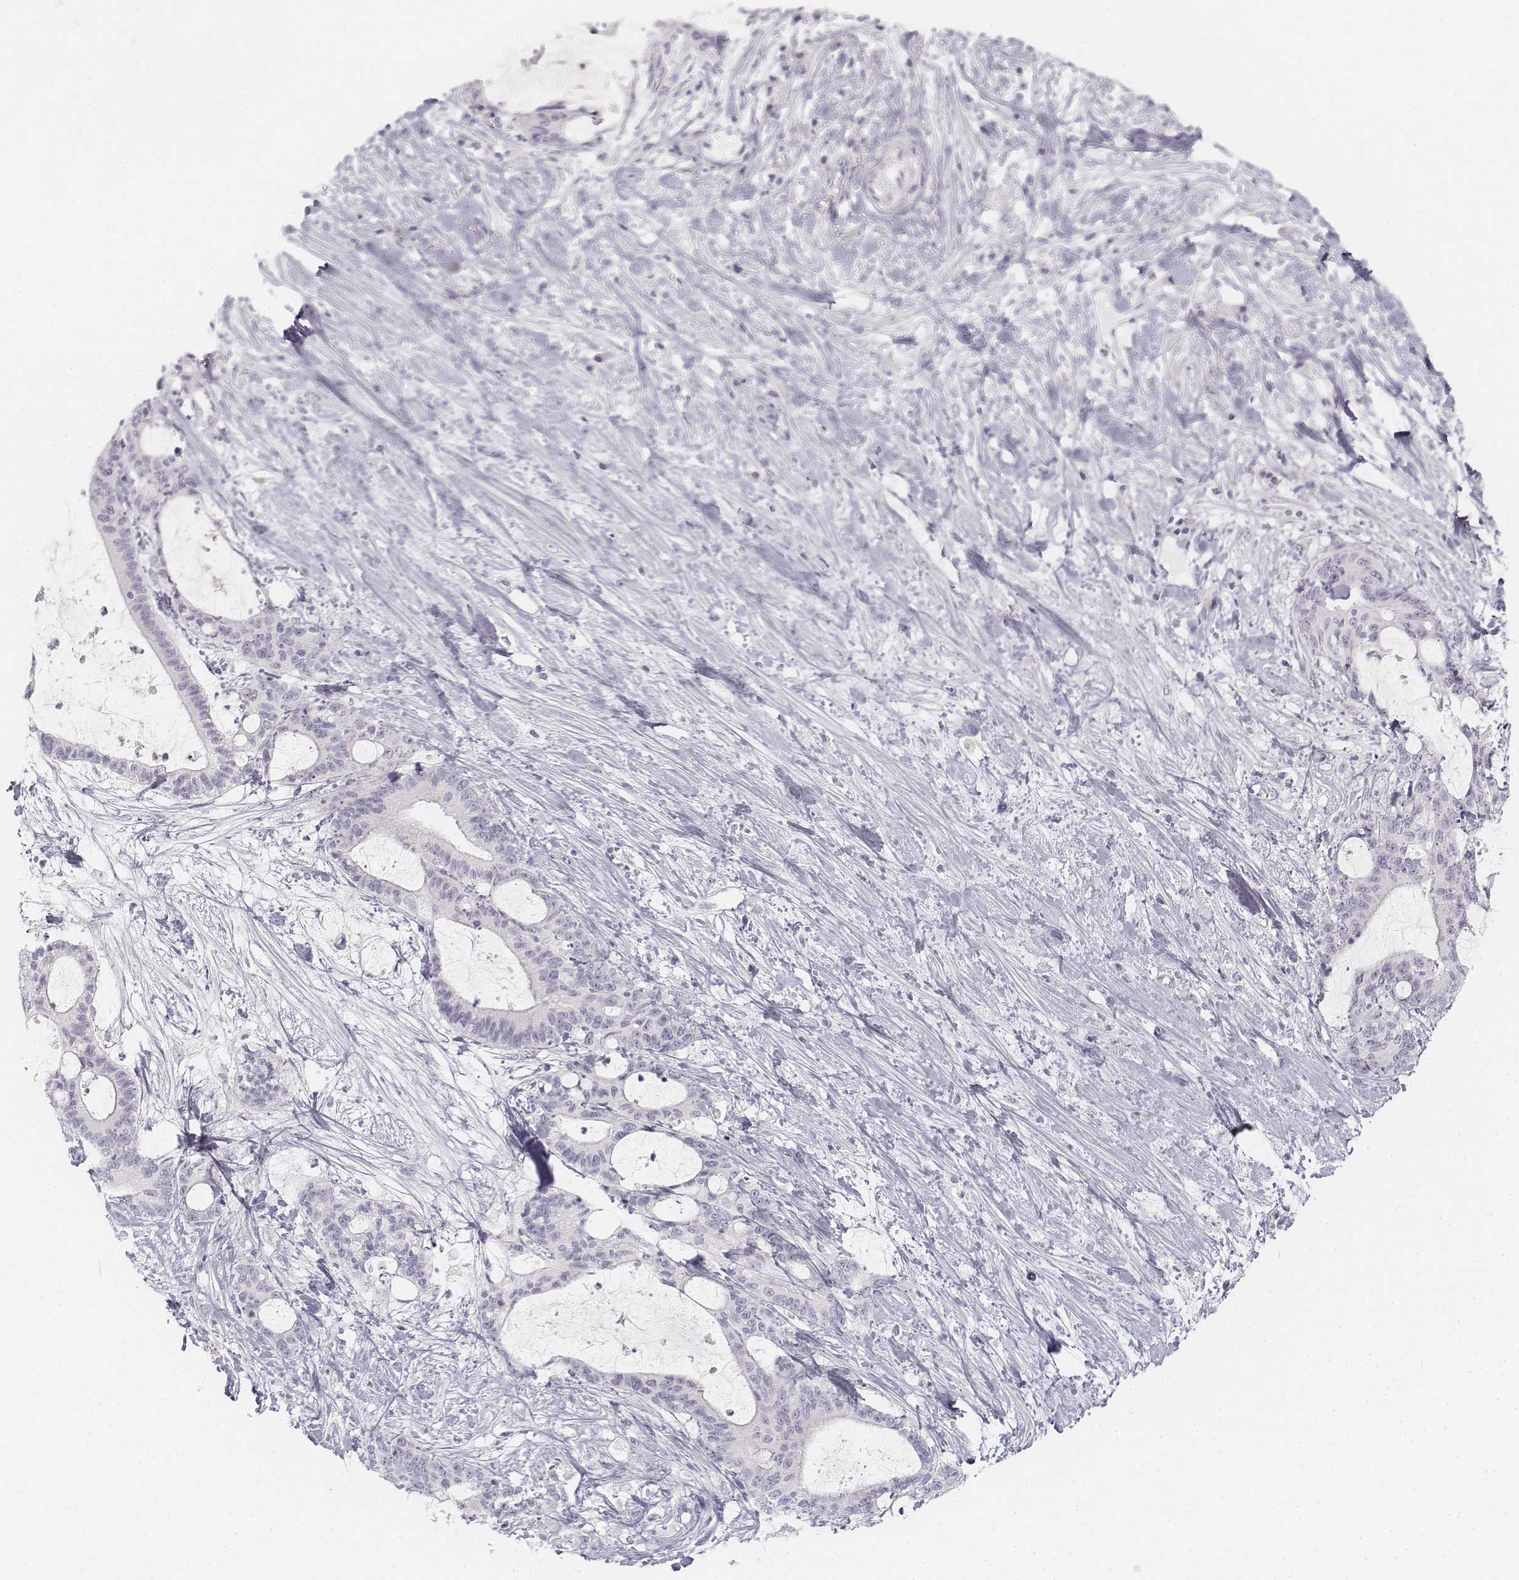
{"staining": {"intensity": "negative", "quantity": "none", "location": "none"}, "tissue": "liver cancer", "cell_type": "Tumor cells", "image_type": "cancer", "snomed": [{"axis": "morphology", "description": "Cholangiocarcinoma"}, {"axis": "topography", "description": "Liver"}], "caption": "IHC photomicrograph of neoplastic tissue: human liver cancer stained with DAB reveals no significant protein expression in tumor cells.", "gene": "KRT25", "patient": {"sex": "female", "age": 73}}